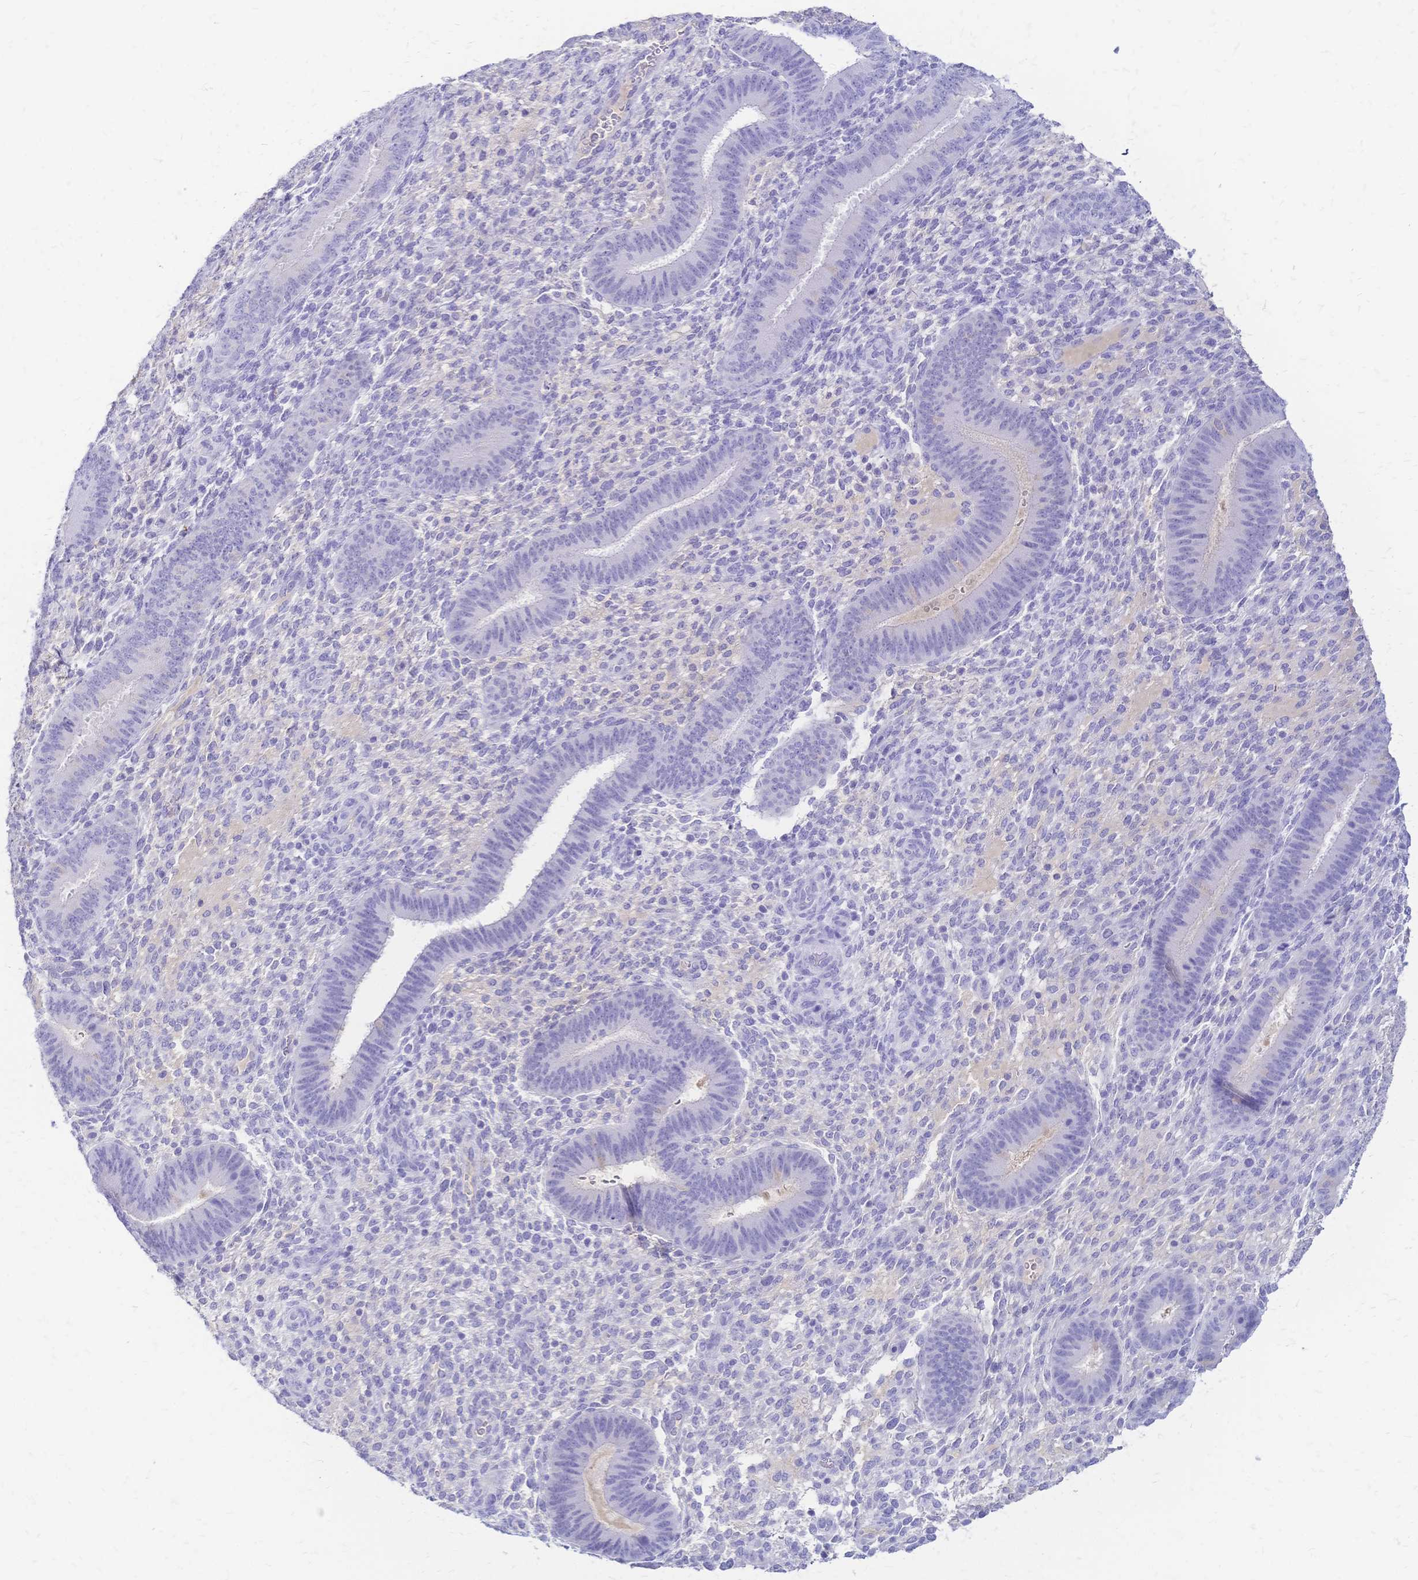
{"staining": {"intensity": "negative", "quantity": "none", "location": "none"}, "tissue": "endometrium", "cell_type": "Cells in endometrial stroma", "image_type": "normal", "snomed": [{"axis": "morphology", "description": "Normal tissue, NOS"}, {"axis": "topography", "description": "Endometrium"}], "caption": "The immunohistochemistry photomicrograph has no significant staining in cells in endometrial stroma of endometrium.", "gene": "FA2H", "patient": {"sex": "female", "age": 39}}